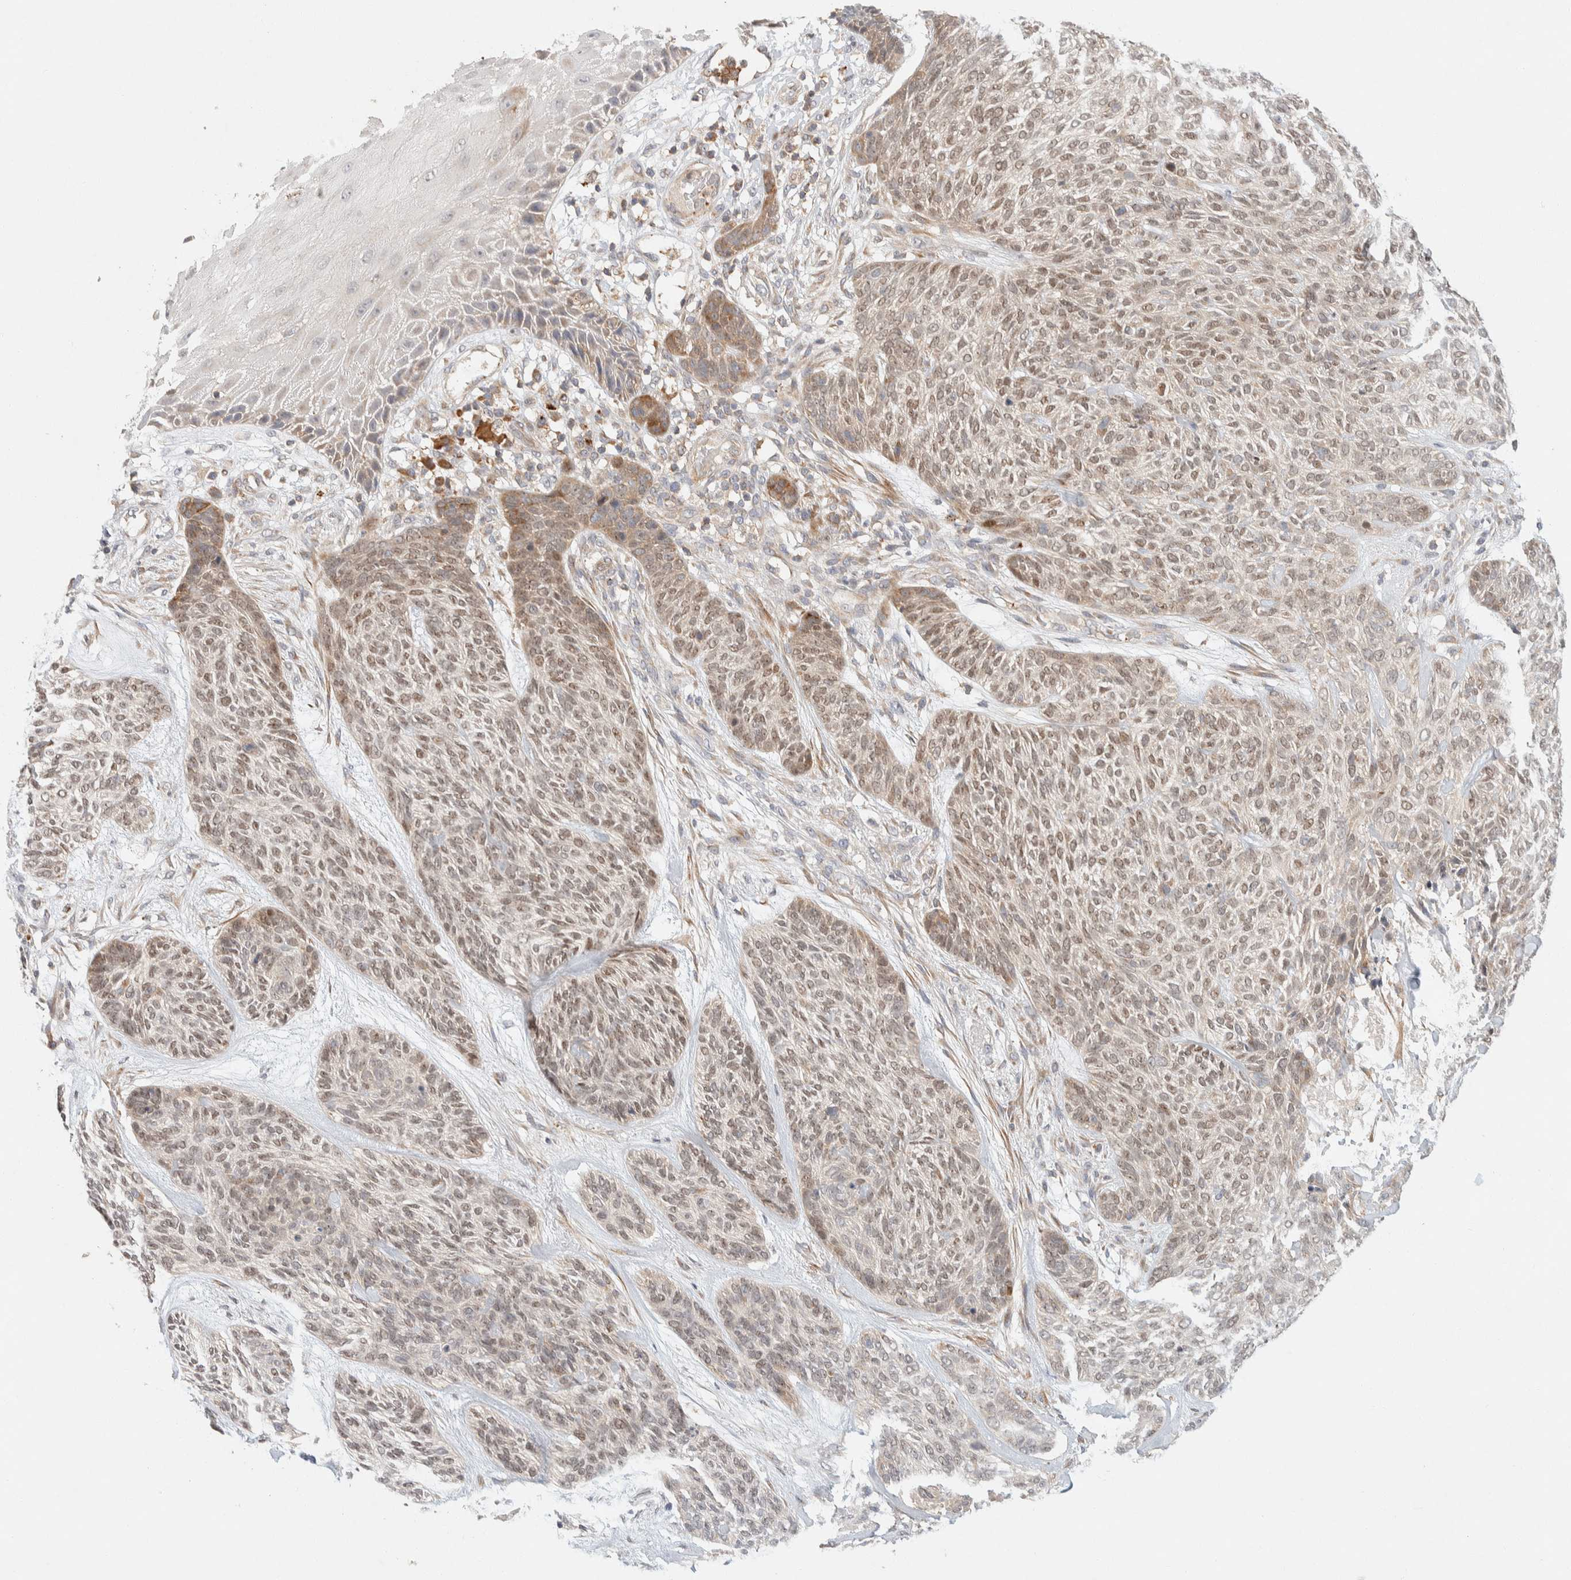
{"staining": {"intensity": "weak", "quantity": "25%-75%", "location": "nuclear"}, "tissue": "skin cancer", "cell_type": "Tumor cells", "image_type": "cancer", "snomed": [{"axis": "morphology", "description": "Basal cell carcinoma"}, {"axis": "topography", "description": "Skin"}], "caption": "Basal cell carcinoma (skin) stained for a protein (brown) demonstrates weak nuclear positive positivity in about 25%-75% of tumor cells.", "gene": "KIF9", "patient": {"sex": "male", "age": 55}}